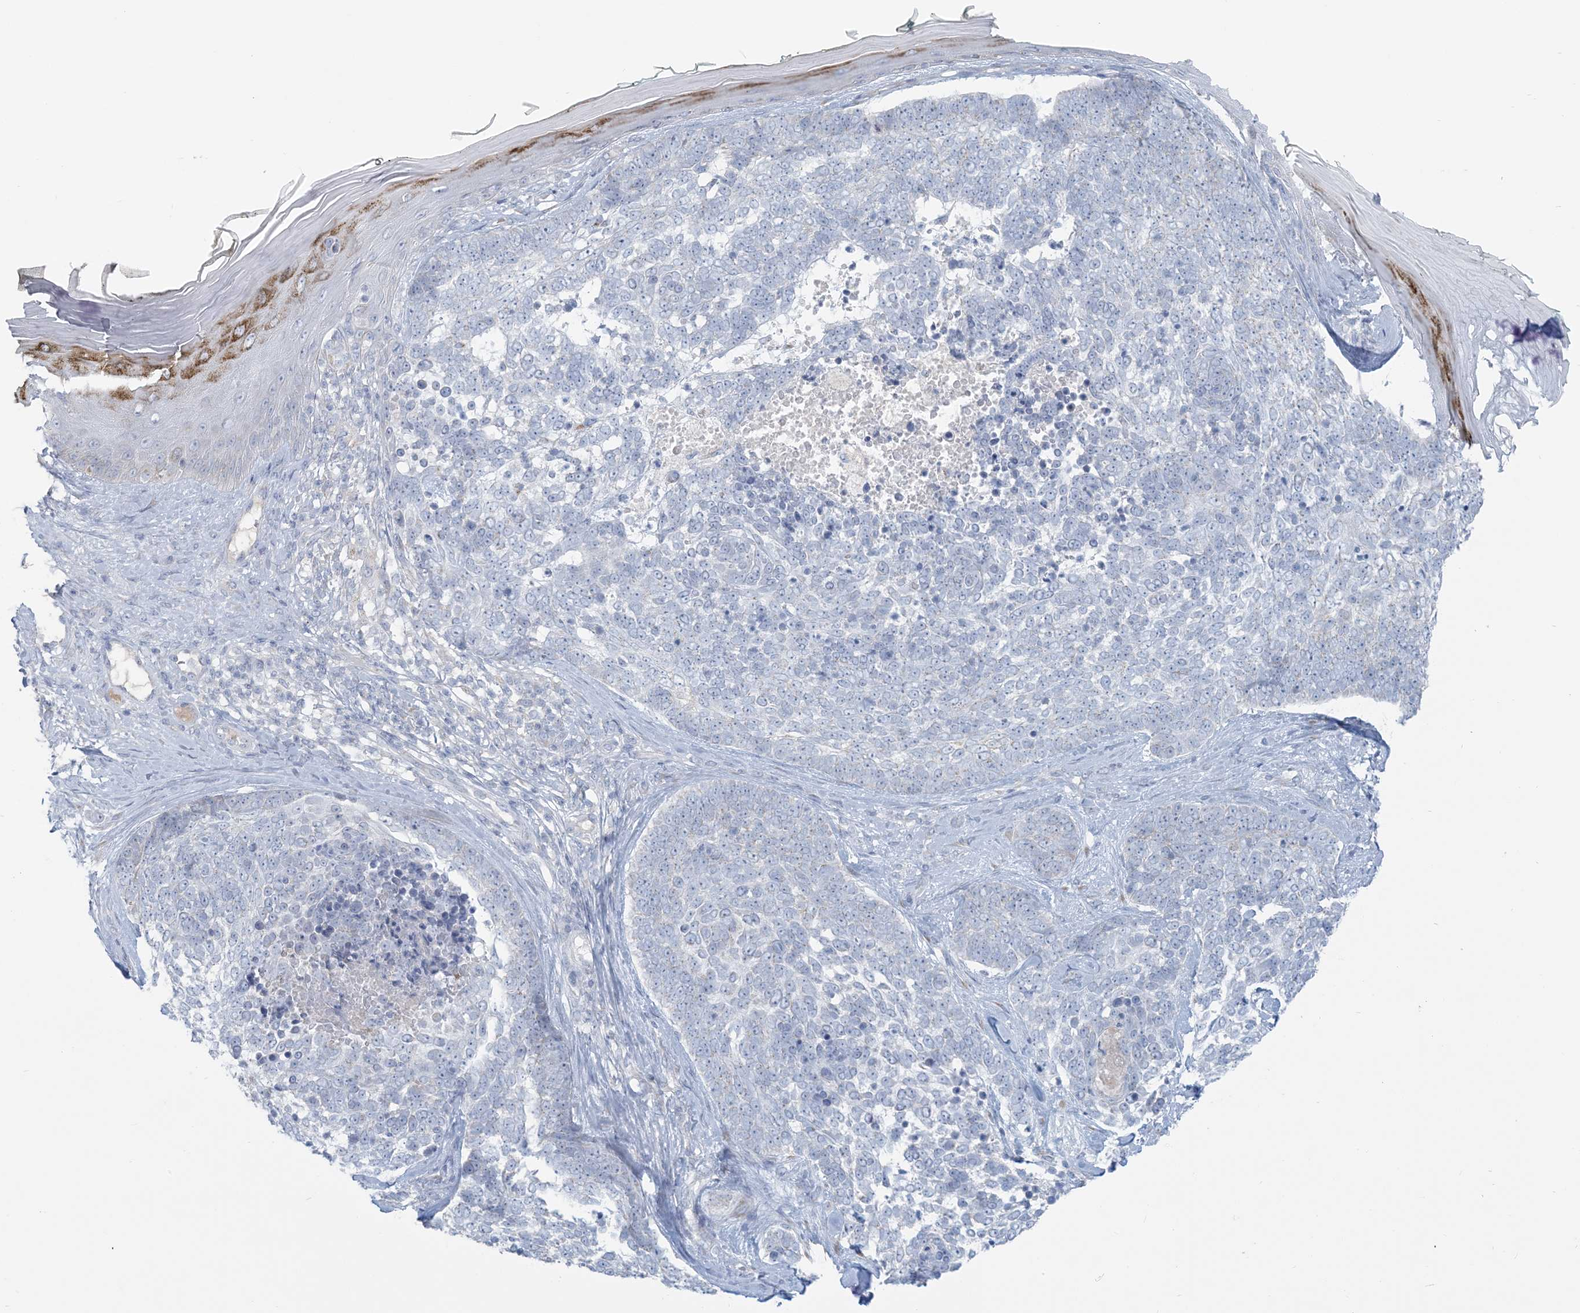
{"staining": {"intensity": "negative", "quantity": "none", "location": "none"}, "tissue": "skin cancer", "cell_type": "Tumor cells", "image_type": "cancer", "snomed": [{"axis": "morphology", "description": "Basal cell carcinoma"}, {"axis": "topography", "description": "Skin"}], "caption": "DAB immunohistochemical staining of skin cancer exhibits no significant staining in tumor cells.", "gene": "SCML1", "patient": {"sex": "female", "age": 81}}